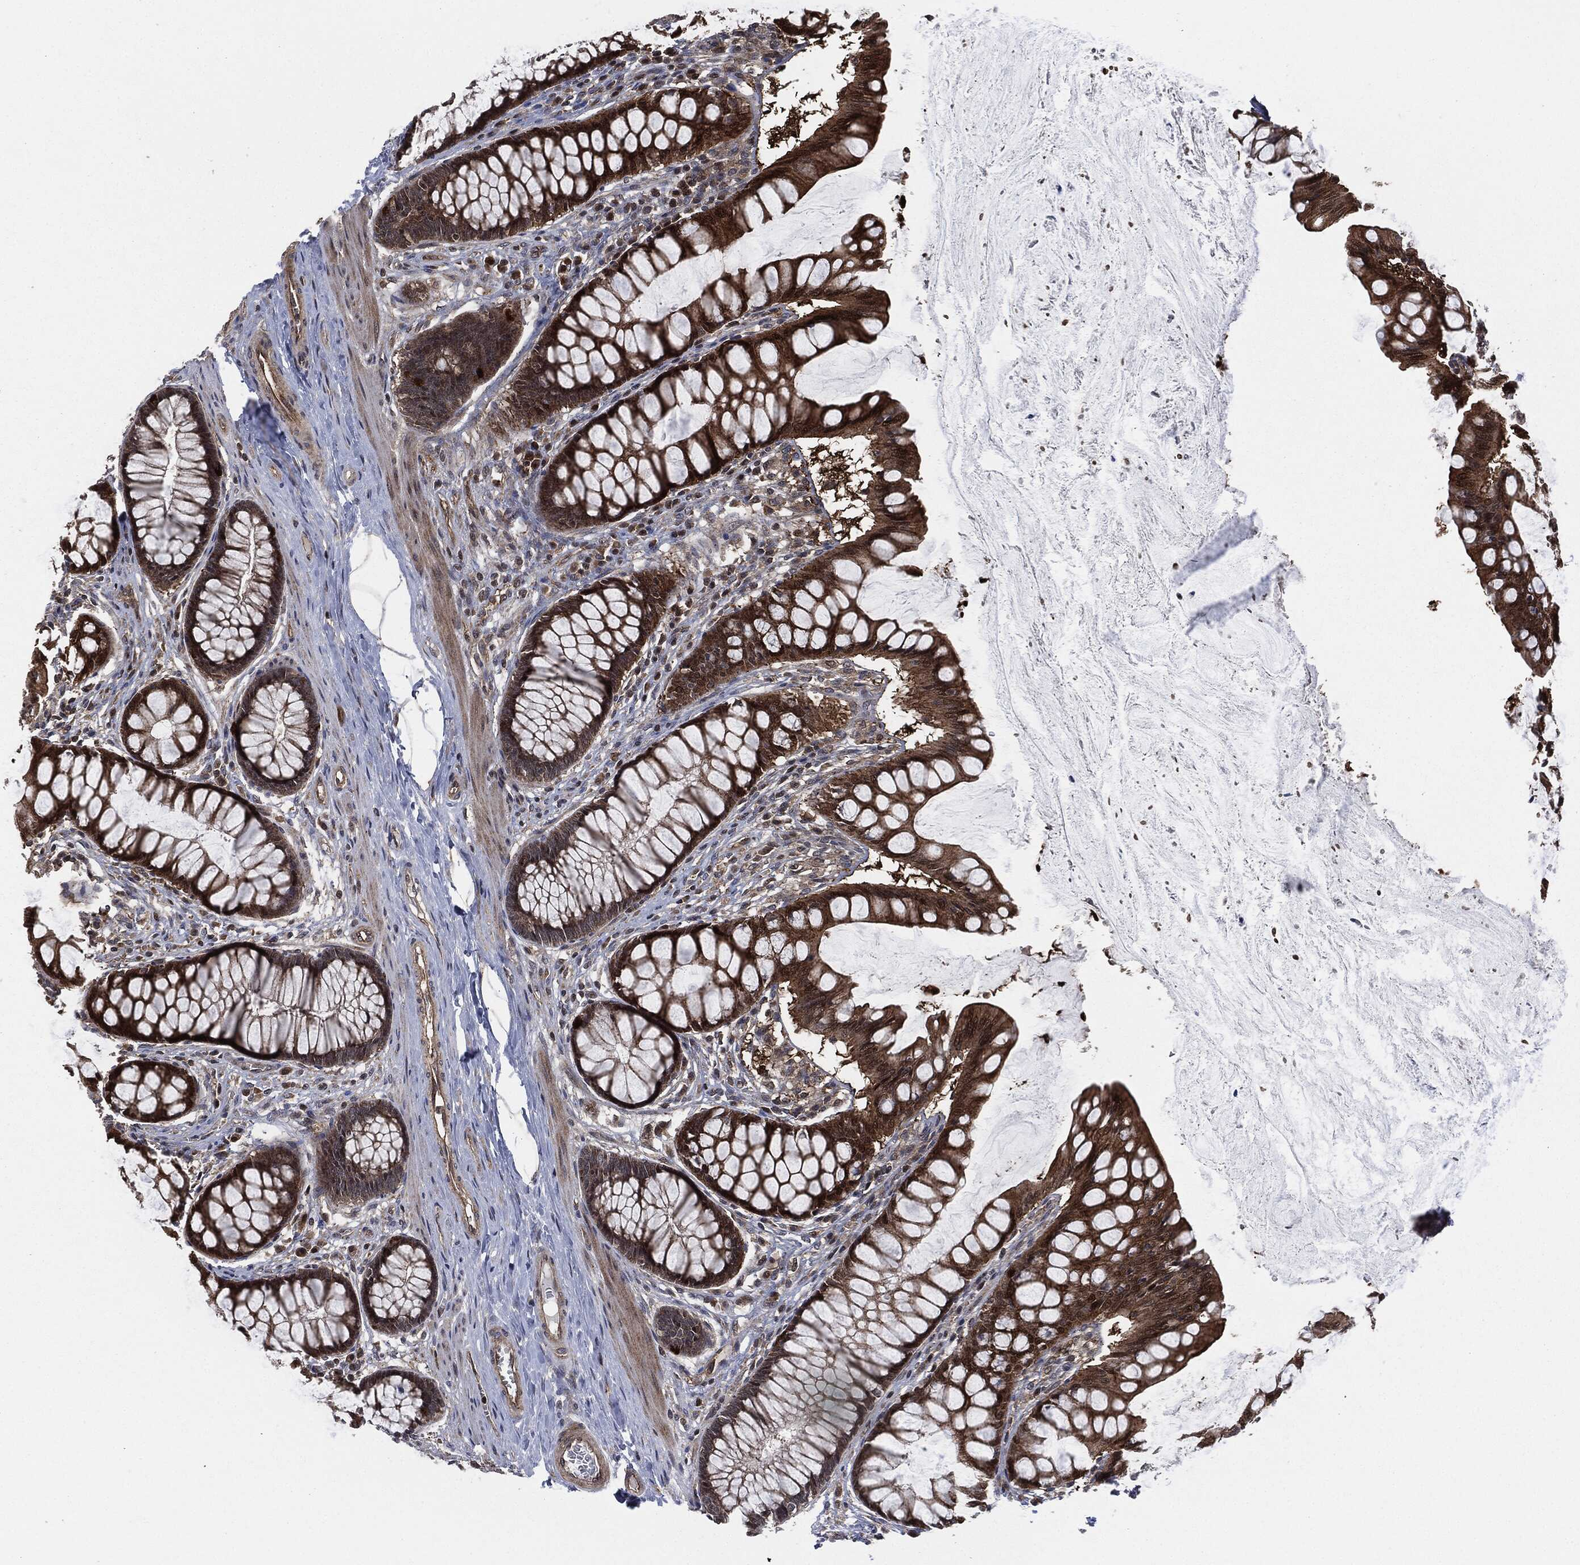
{"staining": {"intensity": "moderate", "quantity": "<25%", "location": "cytoplasmic/membranous"}, "tissue": "colon", "cell_type": "Endothelial cells", "image_type": "normal", "snomed": [{"axis": "morphology", "description": "Normal tissue, NOS"}, {"axis": "topography", "description": "Colon"}], "caption": "Protein staining by immunohistochemistry (IHC) demonstrates moderate cytoplasmic/membranous expression in about <25% of endothelial cells in benign colon. (DAB (3,3'-diaminobenzidine) IHC with brightfield microscopy, high magnification).", "gene": "HRAS", "patient": {"sex": "female", "age": 65}}